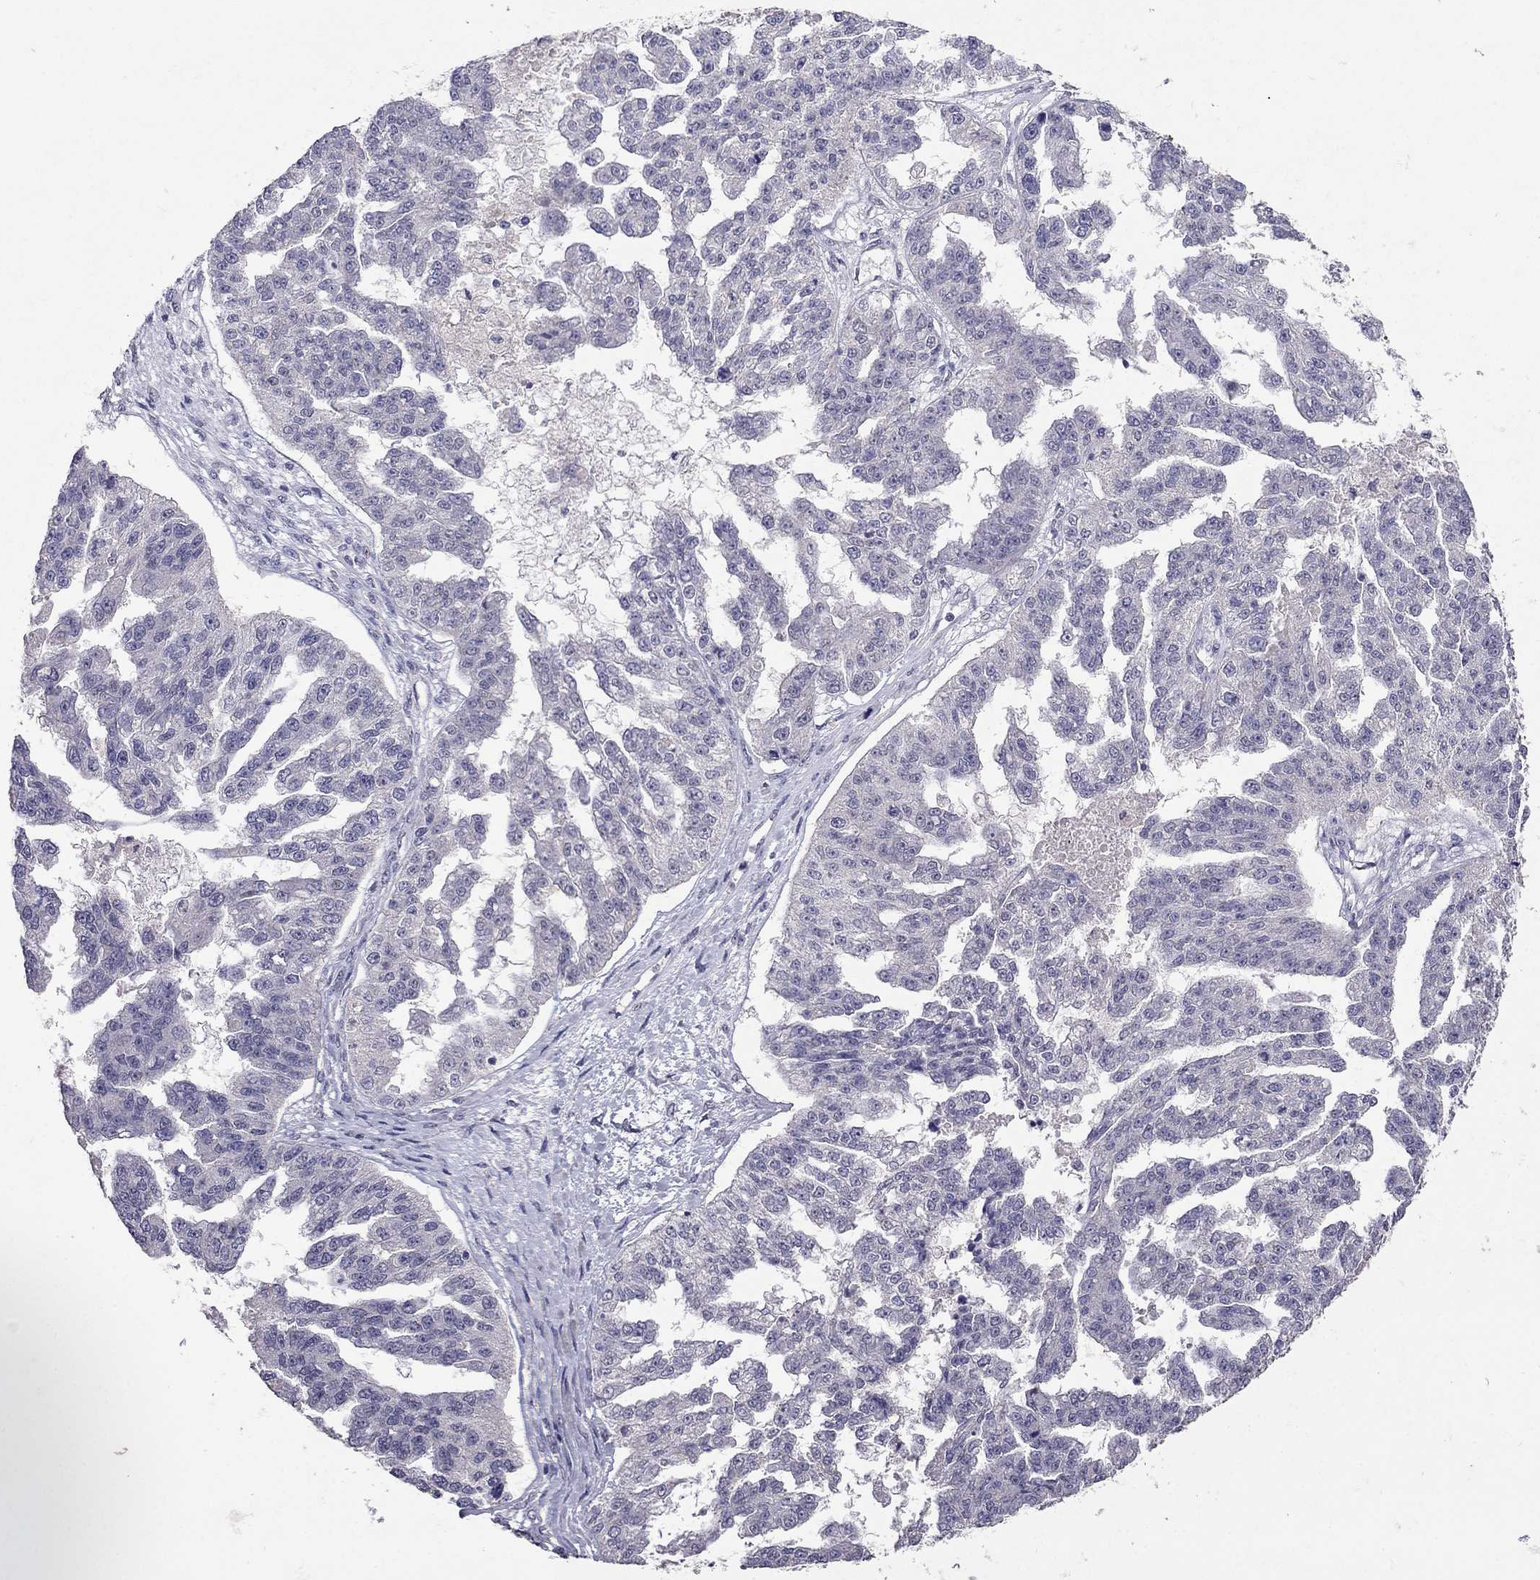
{"staining": {"intensity": "negative", "quantity": "none", "location": "none"}, "tissue": "ovarian cancer", "cell_type": "Tumor cells", "image_type": "cancer", "snomed": [{"axis": "morphology", "description": "Cystadenocarcinoma, serous, NOS"}, {"axis": "topography", "description": "Ovary"}], "caption": "A histopathology image of human ovarian cancer (serous cystadenocarcinoma) is negative for staining in tumor cells.", "gene": "FST", "patient": {"sex": "female", "age": 58}}